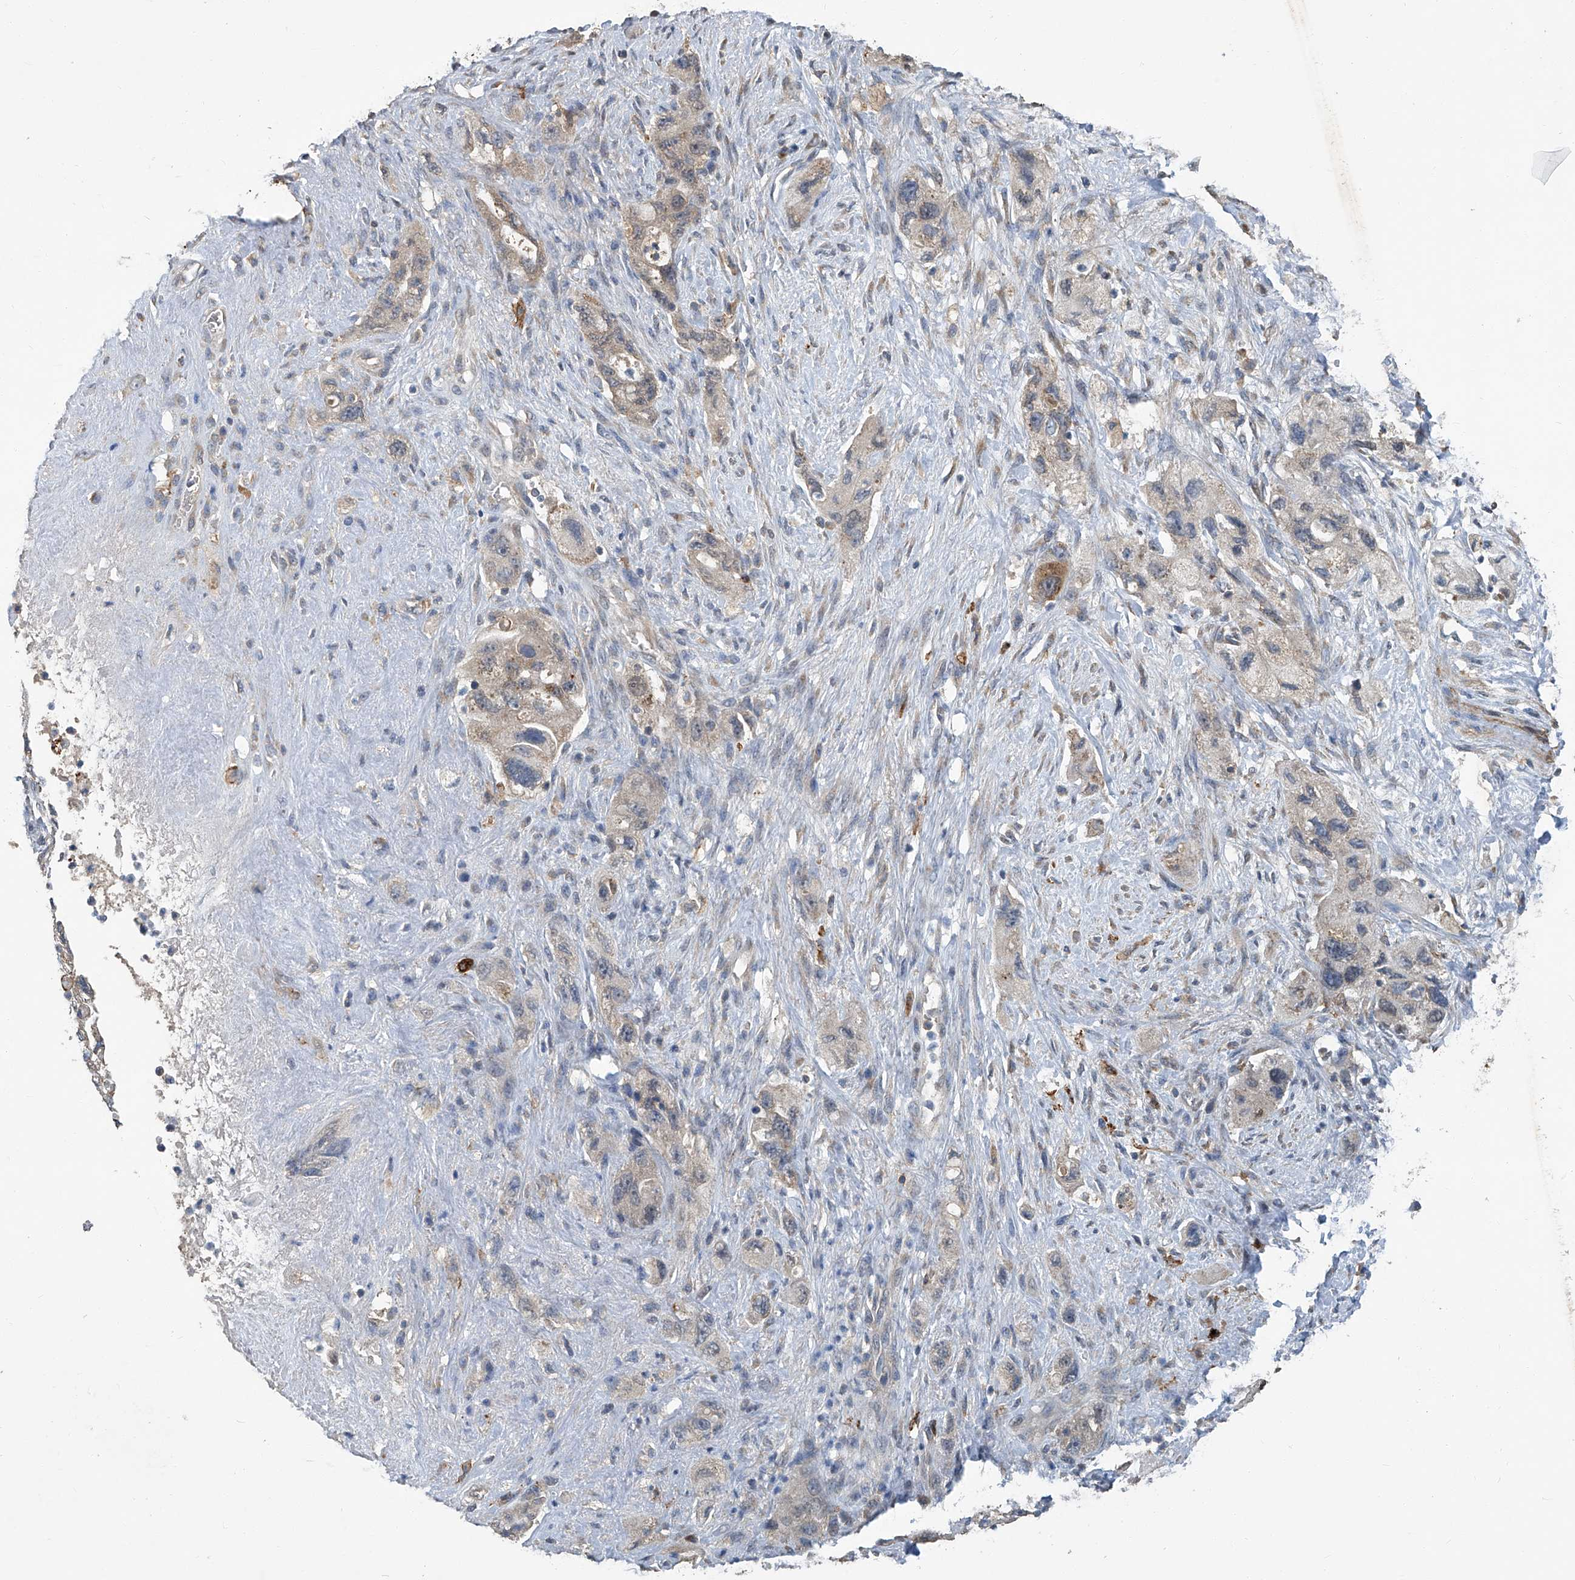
{"staining": {"intensity": "negative", "quantity": "none", "location": "none"}, "tissue": "pancreatic cancer", "cell_type": "Tumor cells", "image_type": "cancer", "snomed": [{"axis": "morphology", "description": "Adenocarcinoma, NOS"}, {"axis": "topography", "description": "Pancreas"}], "caption": "DAB immunohistochemical staining of pancreatic adenocarcinoma displays no significant staining in tumor cells. (Immunohistochemistry (ihc), brightfield microscopy, high magnification).", "gene": "FAM167A", "patient": {"sex": "female", "age": 73}}